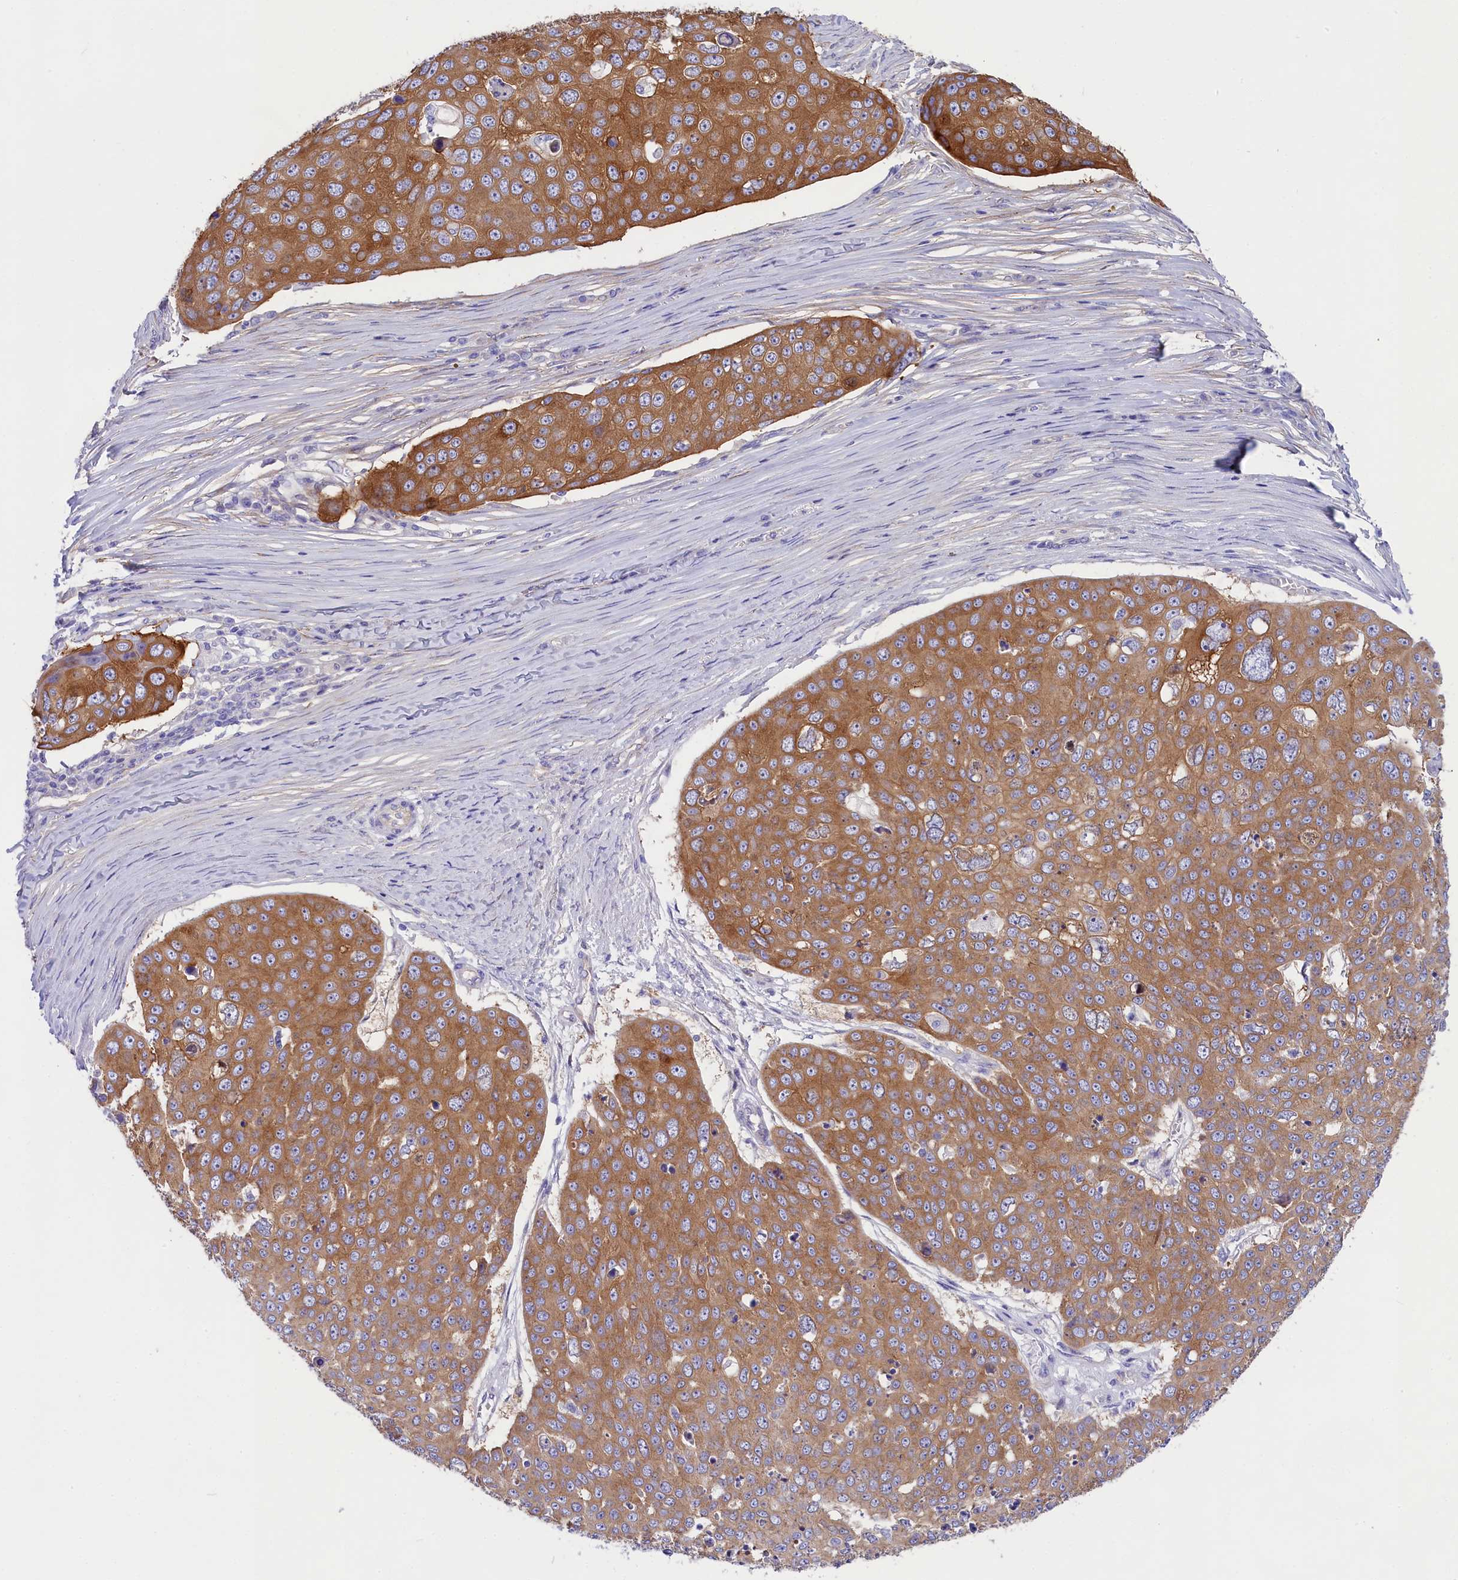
{"staining": {"intensity": "moderate", "quantity": ">75%", "location": "cytoplasmic/membranous"}, "tissue": "skin cancer", "cell_type": "Tumor cells", "image_type": "cancer", "snomed": [{"axis": "morphology", "description": "Squamous cell carcinoma, NOS"}, {"axis": "topography", "description": "Skin"}], "caption": "Tumor cells exhibit medium levels of moderate cytoplasmic/membranous expression in about >75% of cells in human skin cancer.", "gene": "PPP1R13L", "patient": {"sex": "male", "age": 71}}